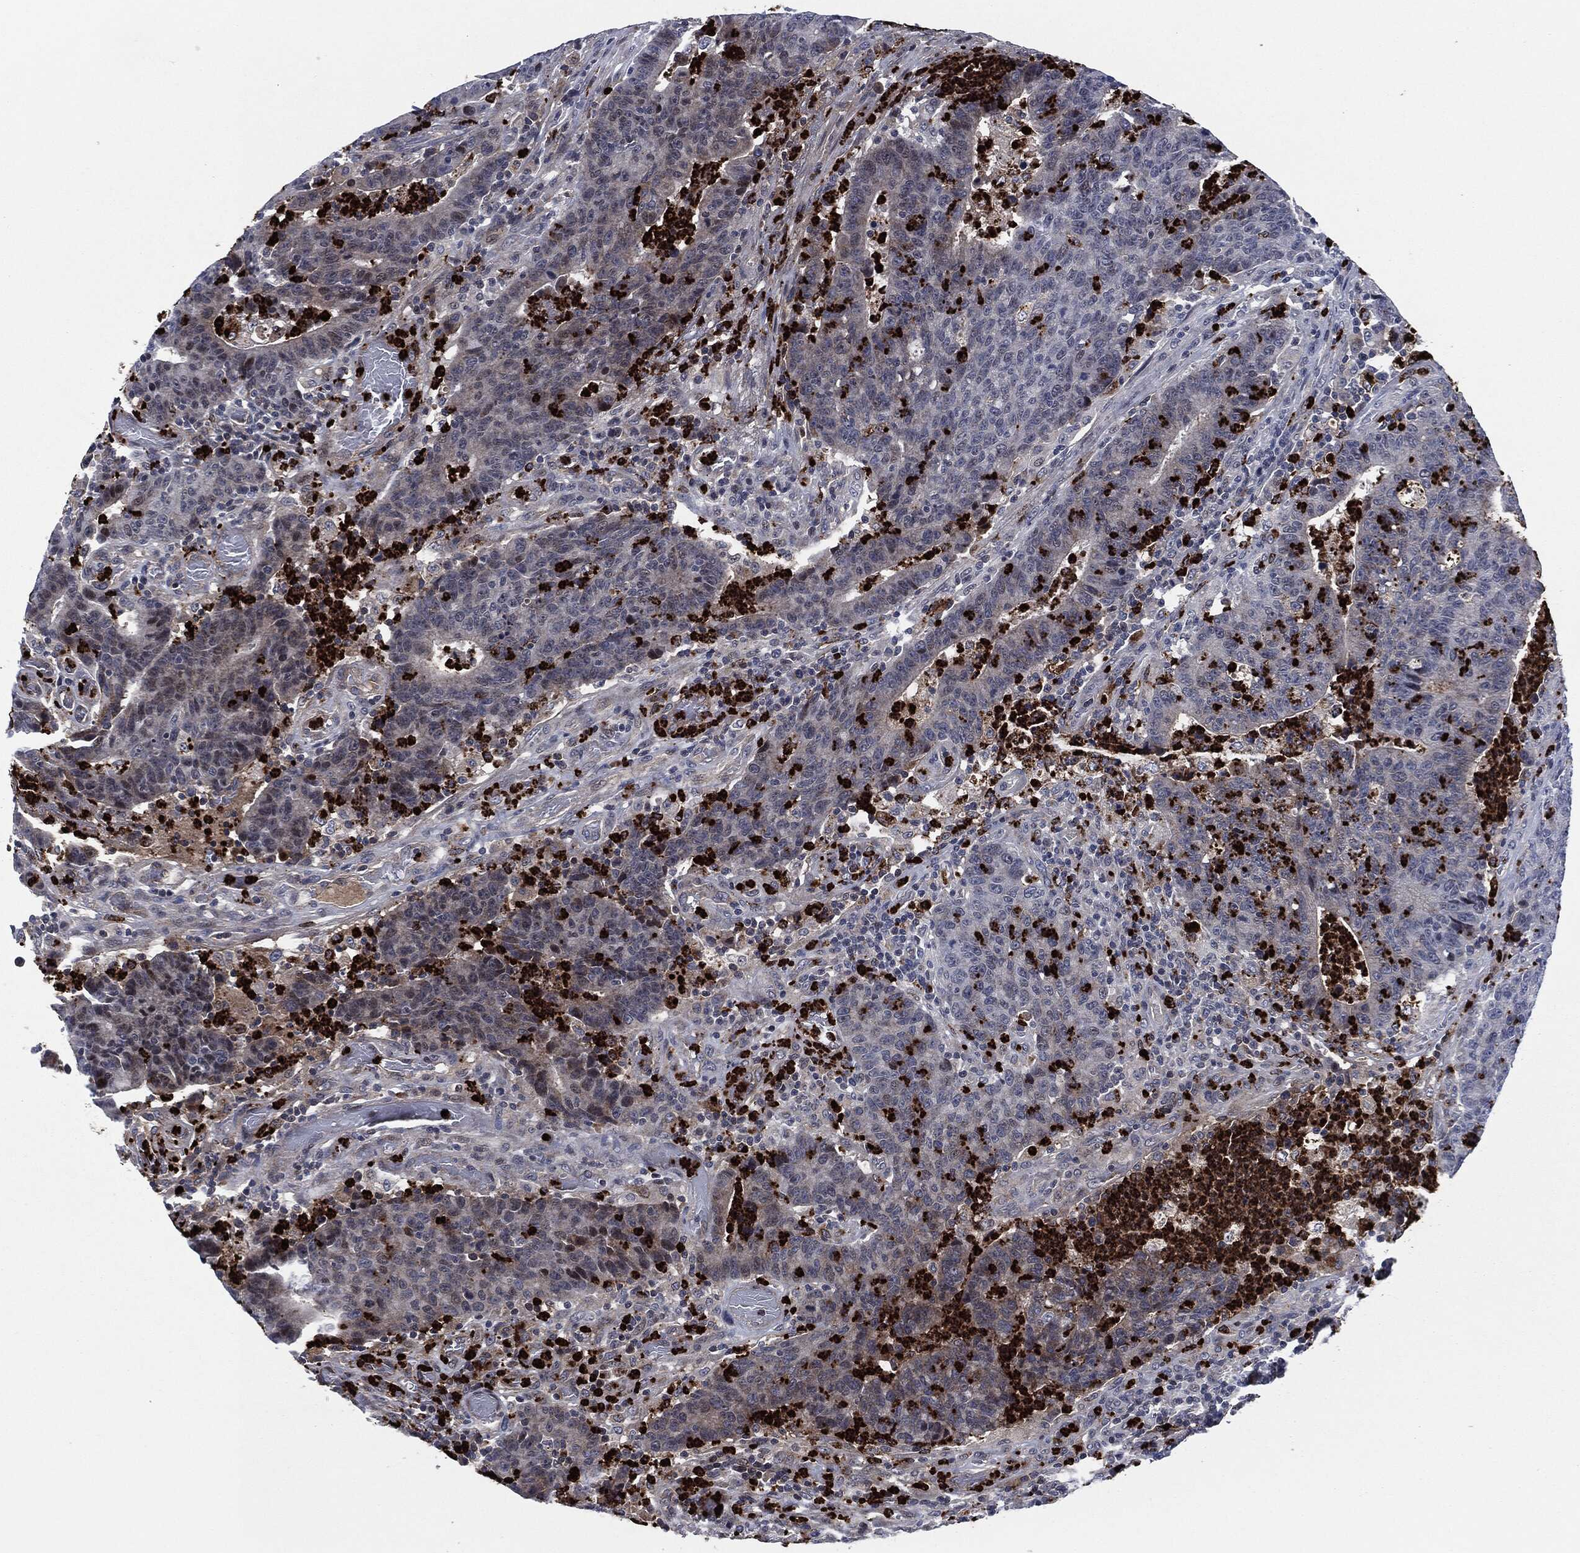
{"staining": {"intensity": "negative", "quantity": "none", "location": "none"}, "tissue": "colorectal cancer", "cell_type": "Tumor cells", "image_type": "cancer", "snomed": [{"axis": "morphology", "description": "Adenocarcinoma, NOS"}, {"axis": "topography", "description": "Colon"}], "caption": "Immunohistochemistry (IHC) photomicrograph of neoplastic tissue: human colorectal cancer (adenocarcinoma) stained with DAB (3,3'-diaminobenzidine) exhibits no significant protein staining in tumor cells.", "gene": "MPO", "patient": {"sex": "female", "age": 75}}